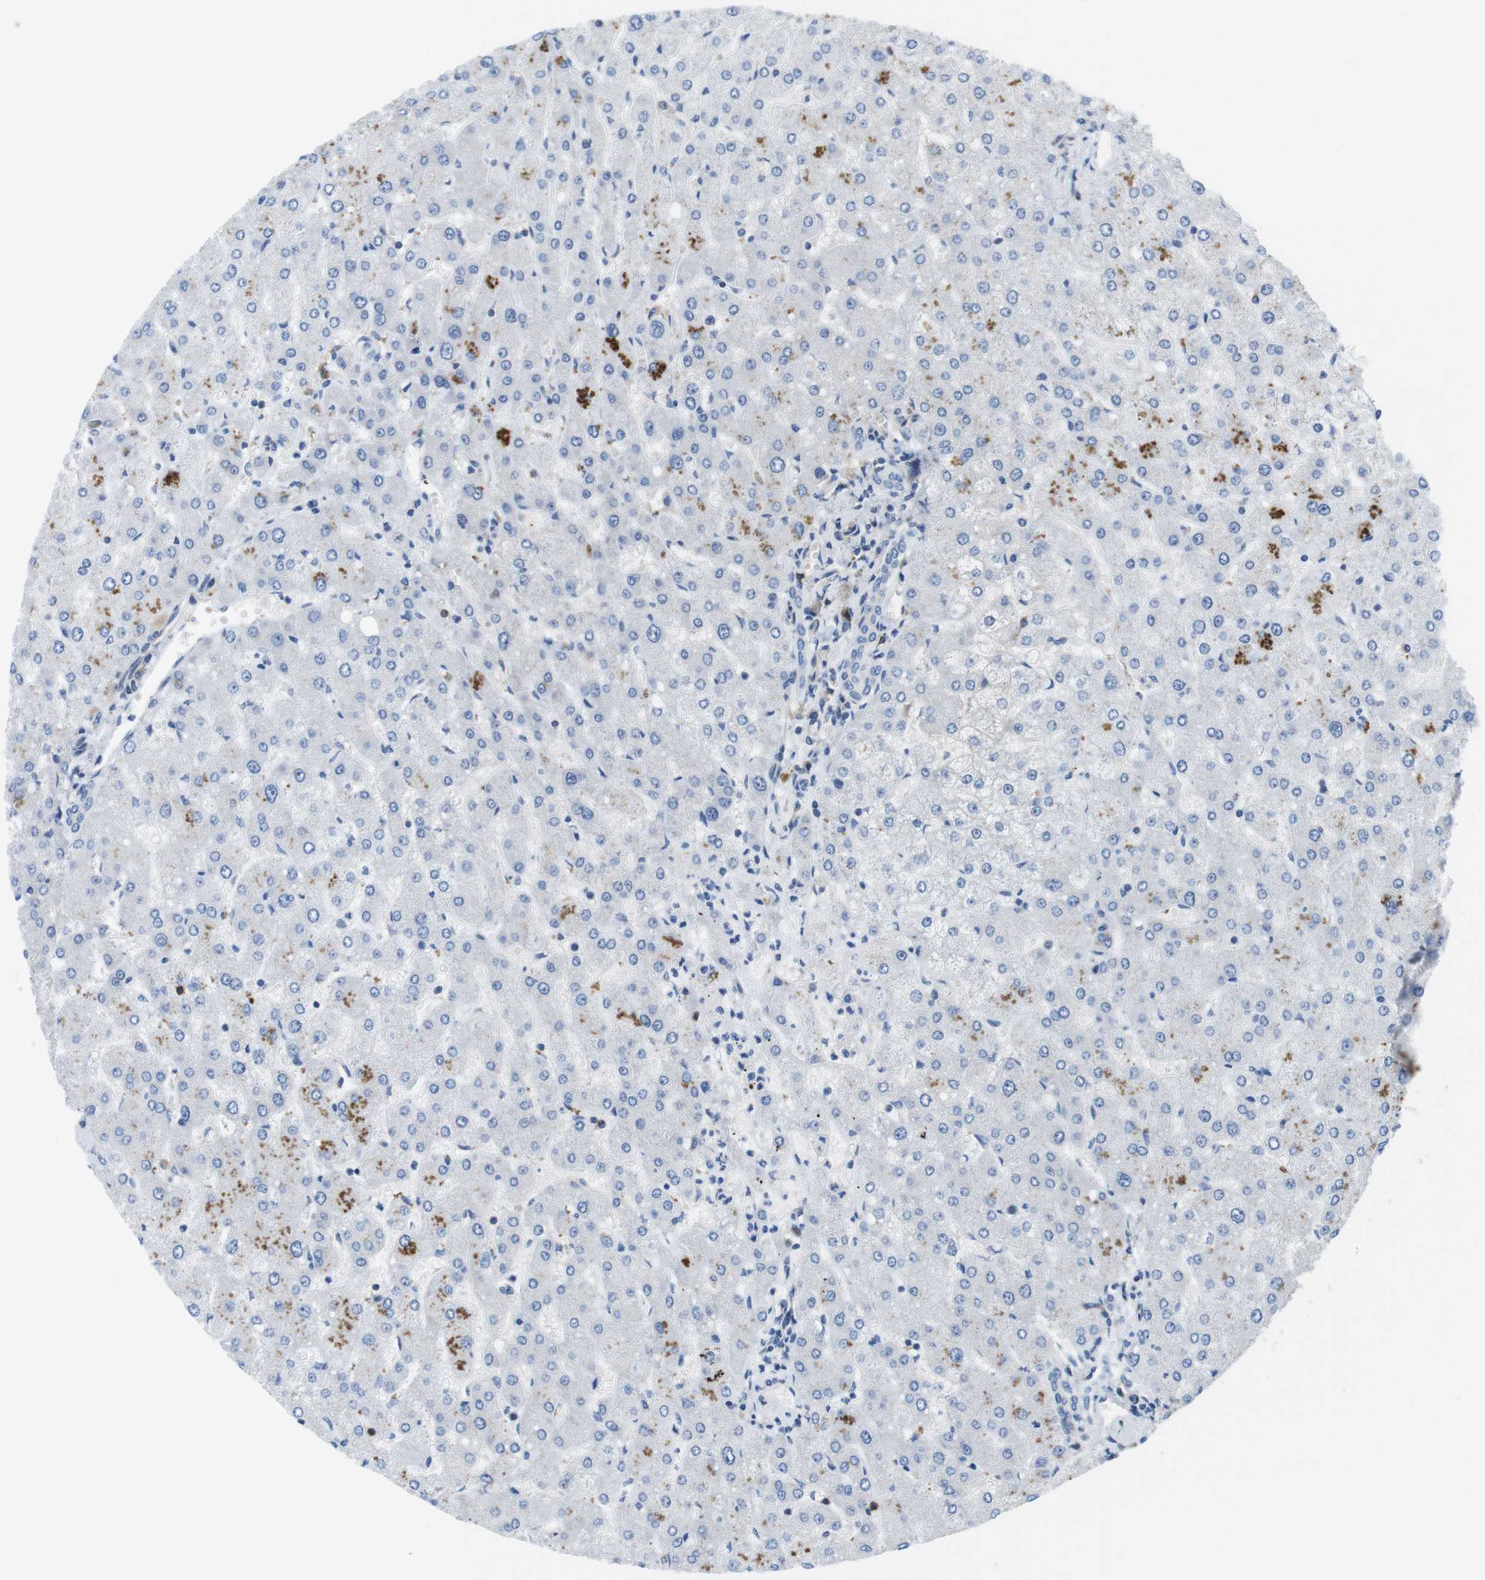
{"staining": {"intensity": "negative", "quantity": "none", "location": "none"}, "tissue": "liver", "cell_type": "Cholangiocytes", "image_type": "normal", "snomed": [{"axis": "morphology", "description": "Normal tissue, NOS"}, {"axis": "topography", "description": "Liver"}], "caption": "Immunohistochemistry (IHC) photomicrograph of unremarkable liver: liver stained with DAB reveals no significant protein staining in cholangiocytes.", "gene": "DCLK1", "patient": {"sex": "male", "age": 55}}